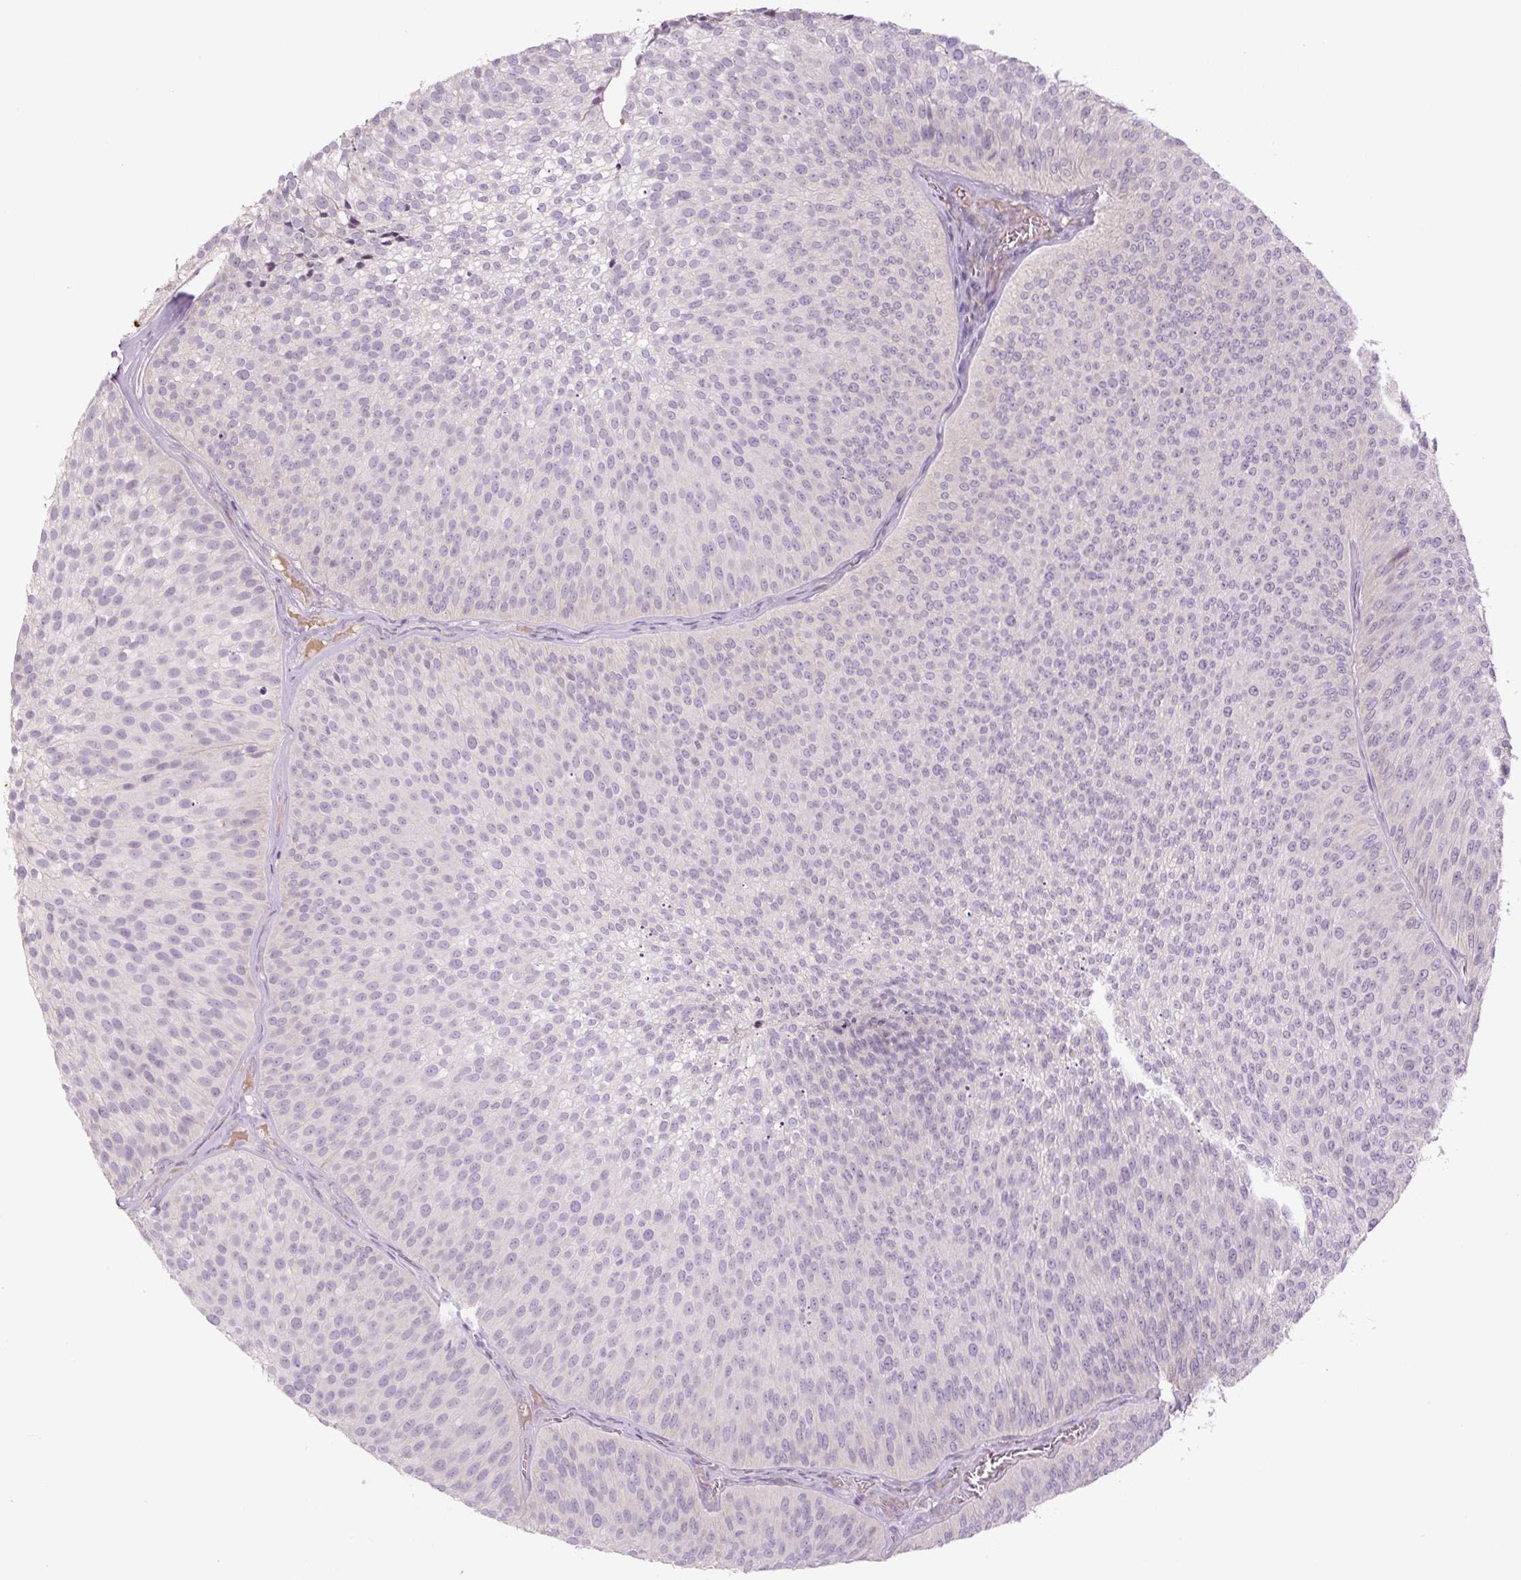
{"staining": {"intensity": "negative", "quantity": "none", "location": "none"}, "tissue": "urothelial cancer", "cell_type": "Tumor cells", "image_type": "cancer", "snomed": [{"axis": "morphology", "description": "Urothelial carcinoma, Low grade"}, {"axis": "topography", "description": "Urinary bladder"}], "caption": "Immunohistochemical staining of human urothelial carcinoma (low-grade) displays no significant positivity in tumor cells.", "gene": "TMEM100", "patient": {"sex": "male", "age": 91}}